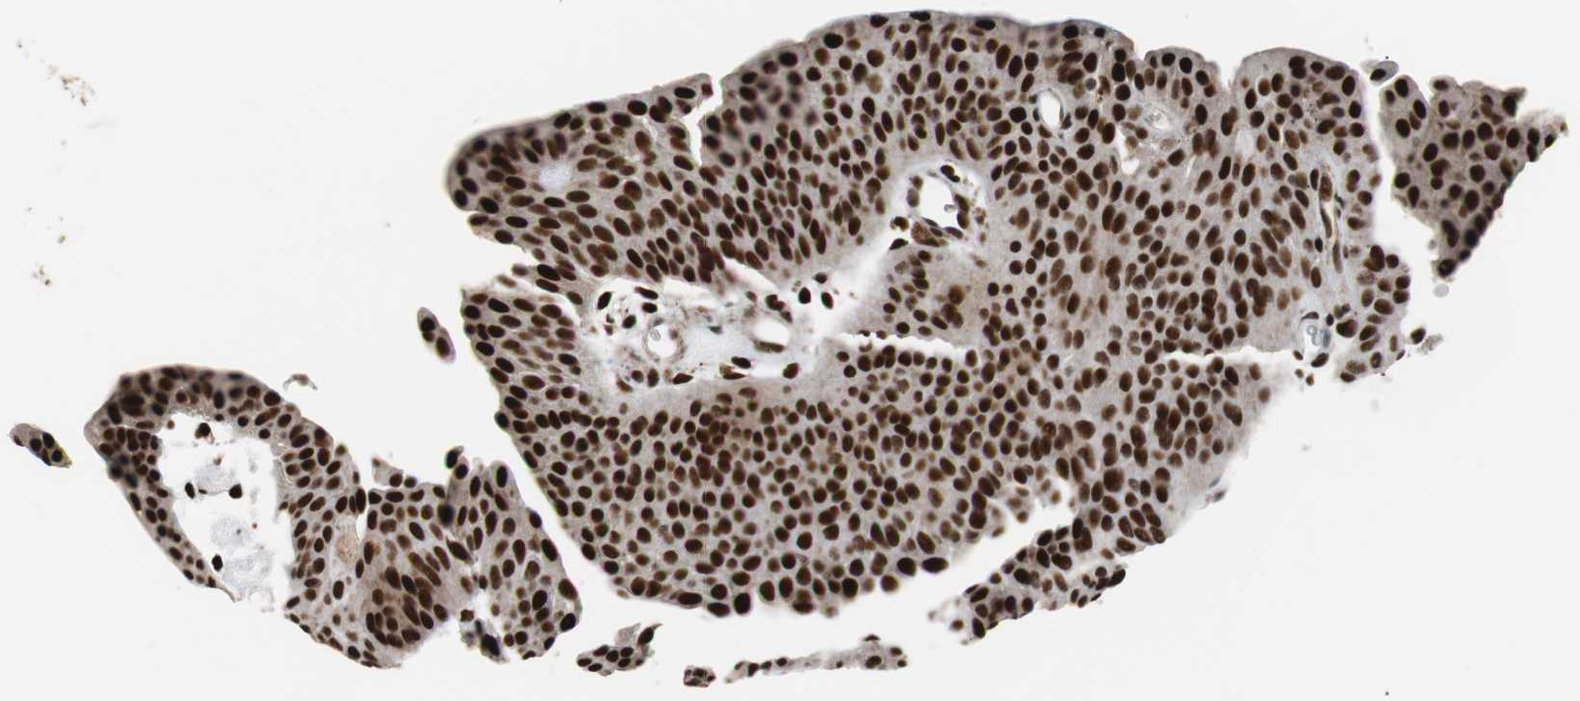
{"staining": {"intensity": "strong", "quantity": ">75%", "location": "nuclear"}, "tissue": "urothelial cancer", "cell_type": "Tumor cells", "image_type": "cancer", "snomed": [{"axis": "morphology", "description": "Urothelial carcinoma, Low grade"}, {"axis": "topography", "description": "Urinary bladder"}], "caption": "Urothelial carcinoma (low-grade) tissue demonstrates strong nuclear positivity in approximately >75% of tumor cells, visualized by immunohistochemistry.", "gene": "NBL1", "patient": {"sex": "female", "age": 60}}